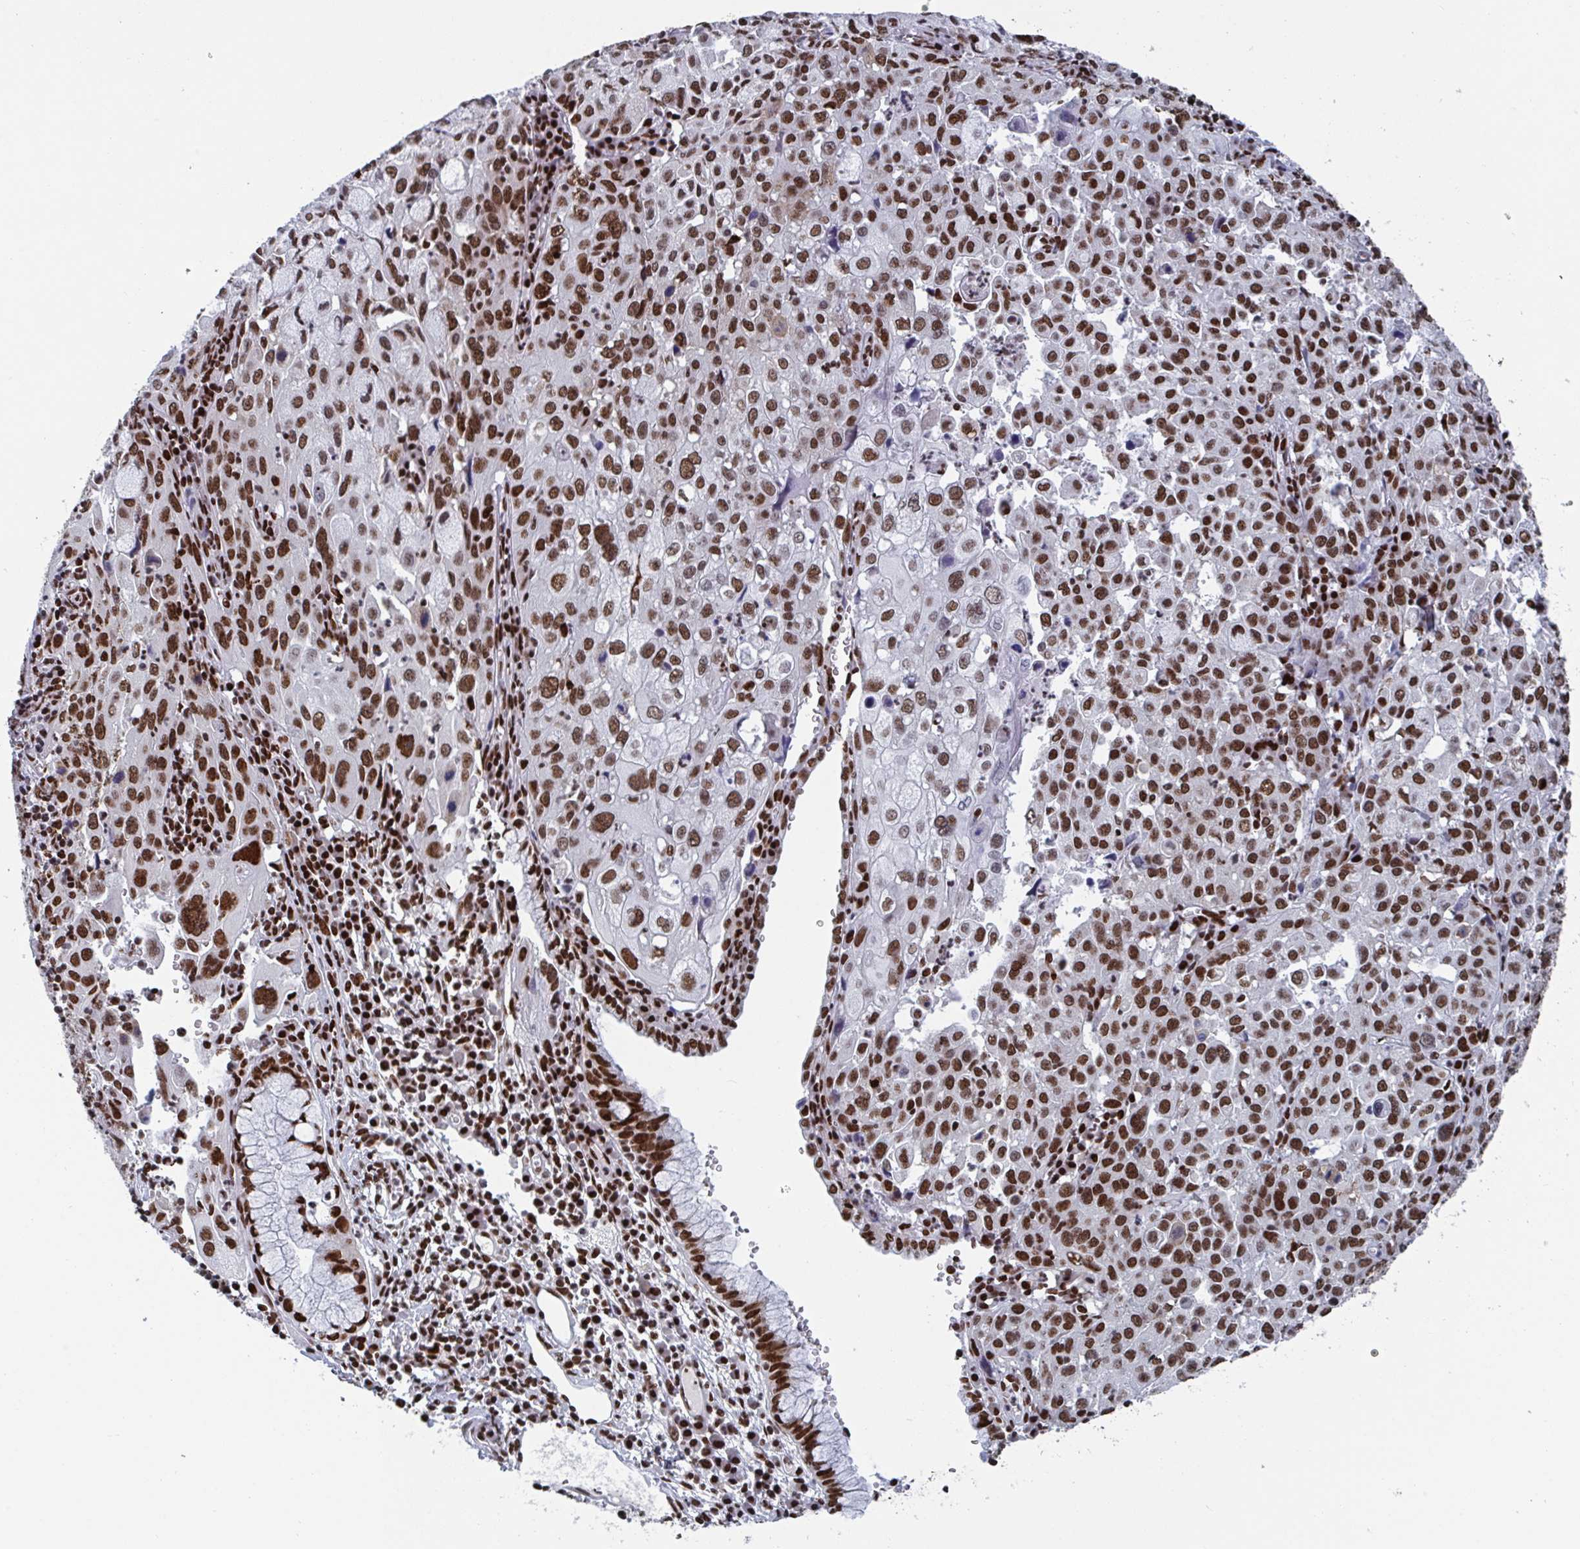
{"staining": {"intensity": "strong", "quantity": ">75%", "location": "nuclear"}, "tissue": "cervical cancer", "cell_type": "Tumor cells", "image_type": "cancer", "snomed": [{"axis": "morphology", "description": "Squamous cell carcinoma, NOS"}, {"axis": "topography", "description": "Cervix"}], "caption": "IHC micrograph of neoplastic tissue: human cervical cancer (squamous cell carcinoma) stained using immunohistochemistry reveals high levels of strong protein expression localized specifically in the nuclear of tumor cells, appearing as a nuclear brown color.", "gene": "ZNF607", "patient": {"sex": "female", "age": 42}}